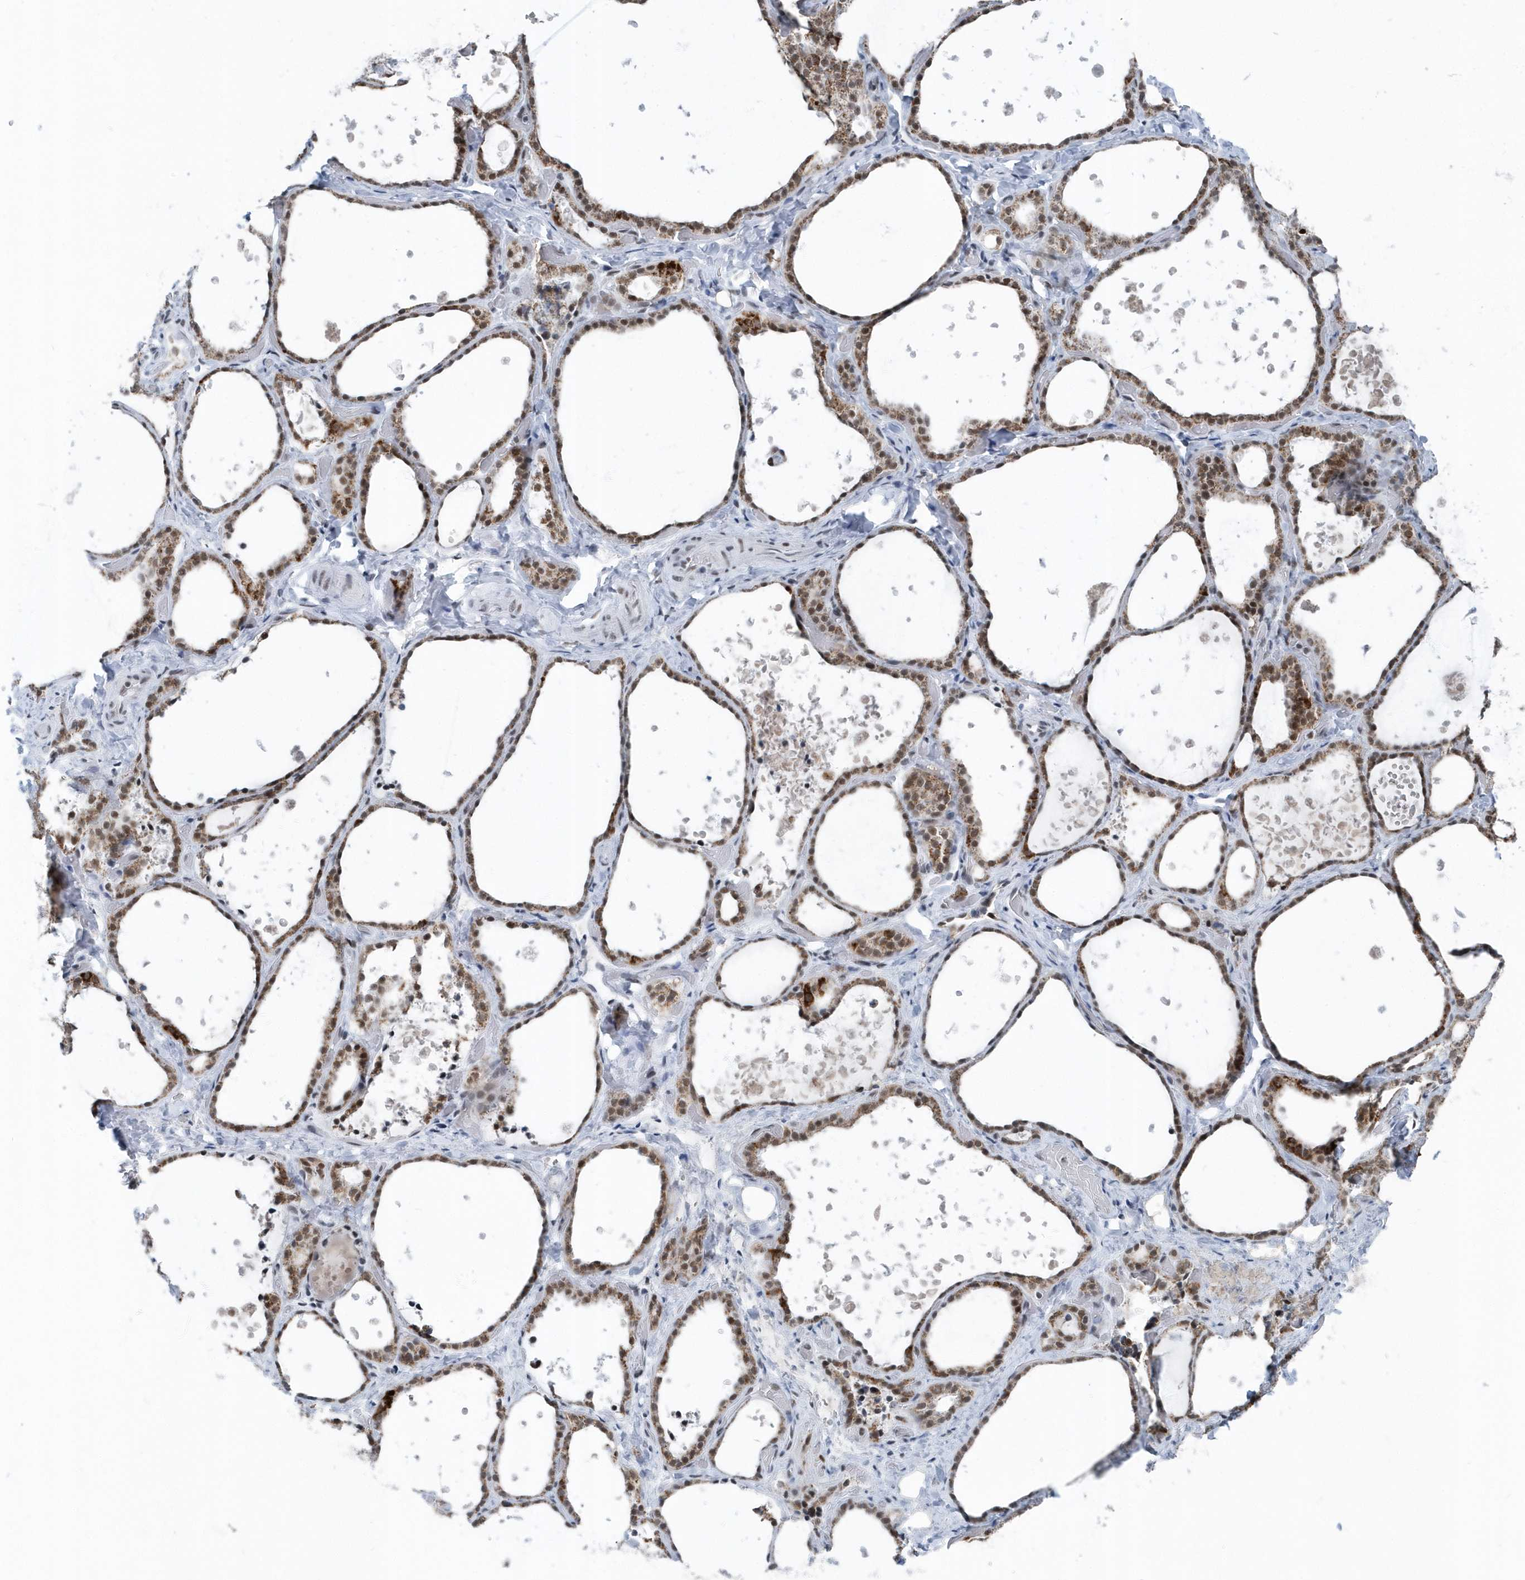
{"staining": {"intensity": "strong", "quantity": ">75%", "location": "cytoplasmic/membranous,nuclear"}, "tissue": "thyroid gland", "cell_type": "Glandular cells", "image_type": "normal", "snomed": [{"axis": "morphology", "description": "Normal tissue, NOS"}, {"axis": "topography", "description": "Thyroid gland"}], "caption": "Glandular cells show high levels of strong cytoplasmic/membranous,nuclear positivity in approximately >75% of cells in normal human thyroid gland. The protein is shown in brown color, while the nuclei are stained blue.", "gene": "FIP1L1", "patient": {"sex": "female", "age": 44}}